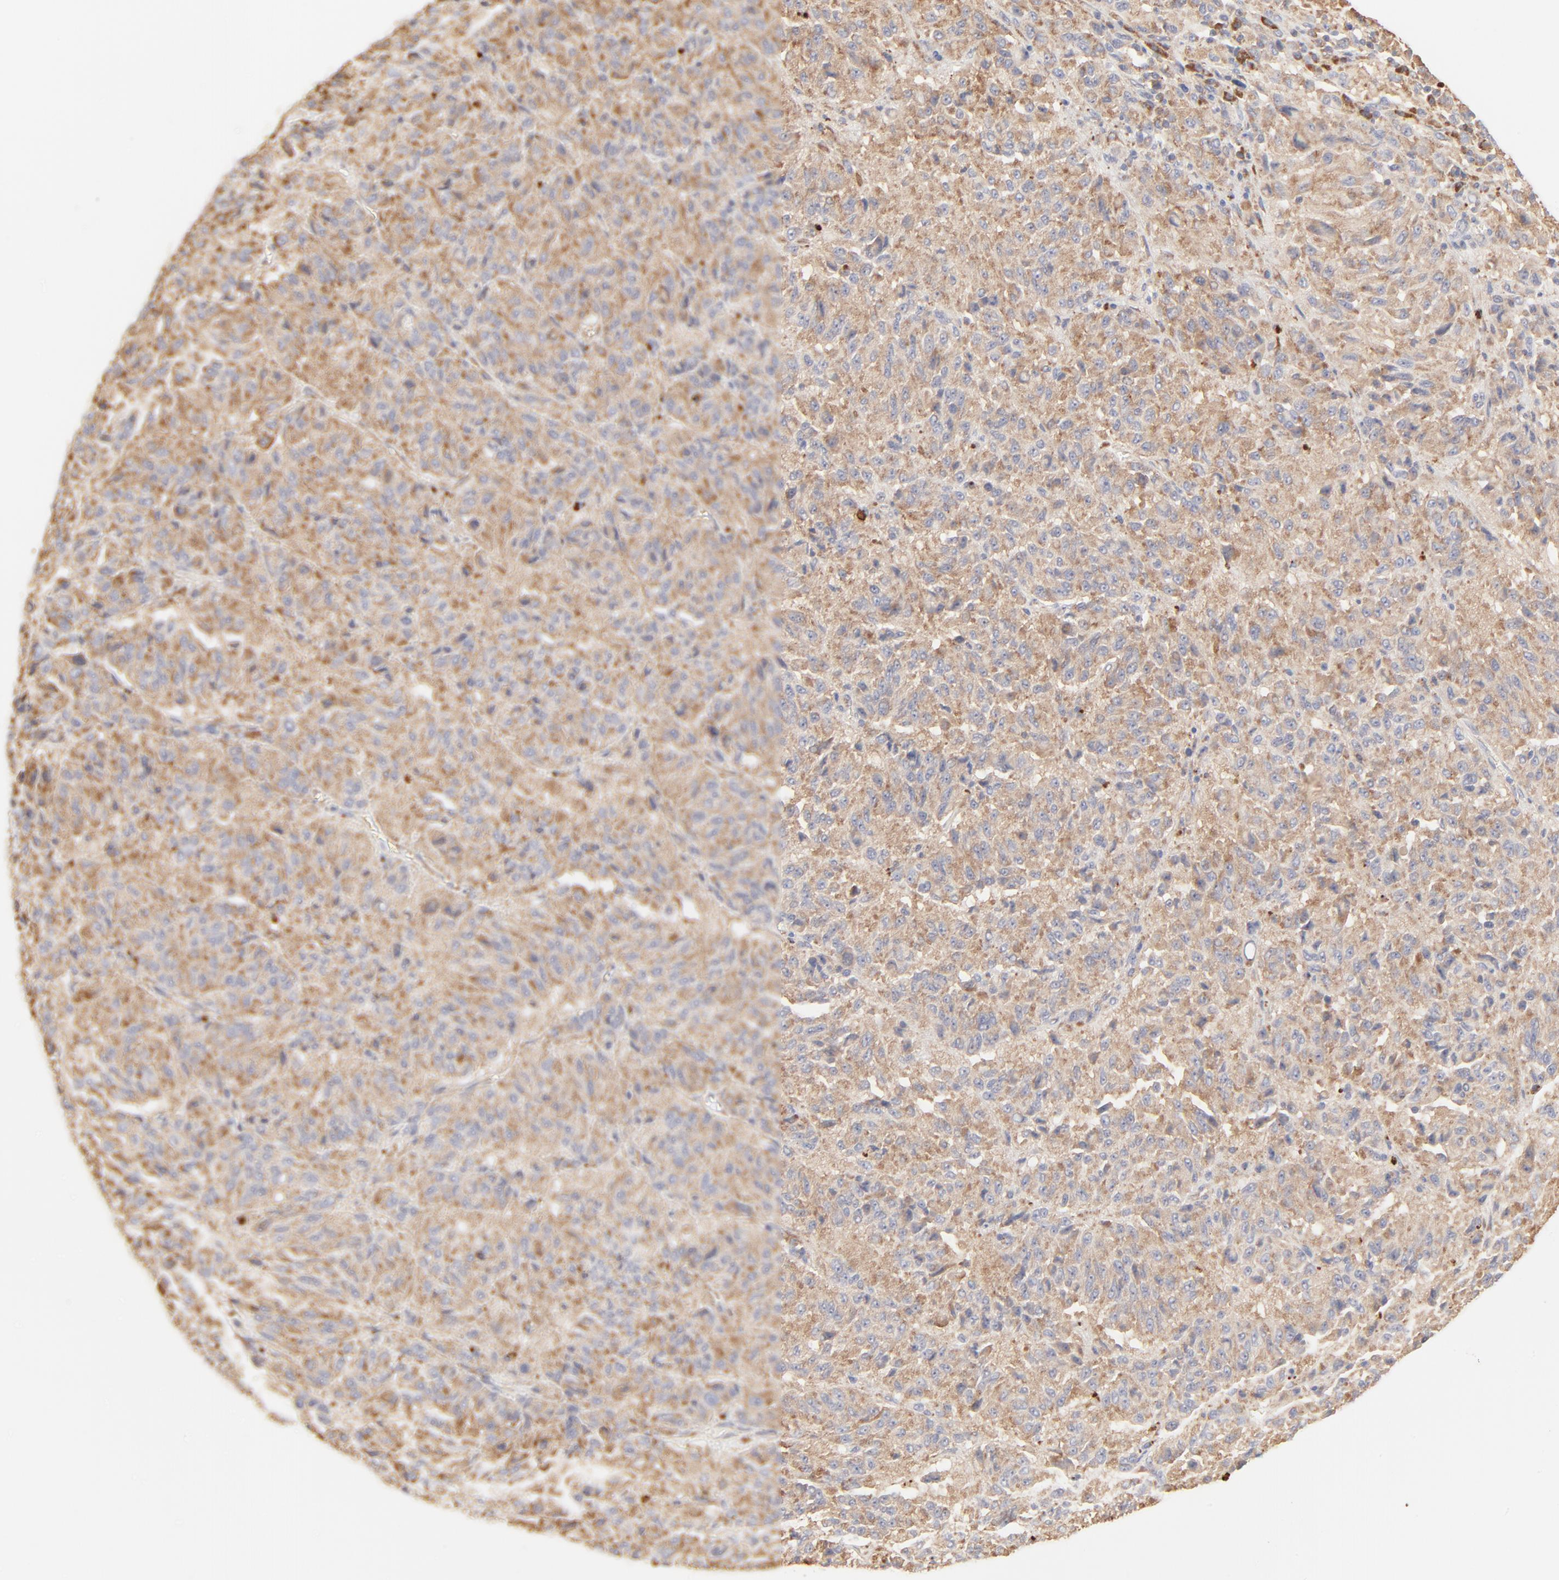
{"staining": {"intensity": "moderate", "quantity": ">75%", "location": "cytoplasmic/membranous"}, "tissue": "melanoma", "cell_type": "Tumor cells", "image_type": "cancer", "snomed": [{"axis": "morphology", "description": "Malignant melanoma, Metastatic site"}, {"axis": "topography", "description": "Lung"}], "caption": "Protein staining demonstrates moderate cytoplasmic/membranous positivity in about >75% of tumor cells in malignant melanoma (metastatic site).", "gene": "RPS20", "patient": {"sex": "male", "age": 64}}